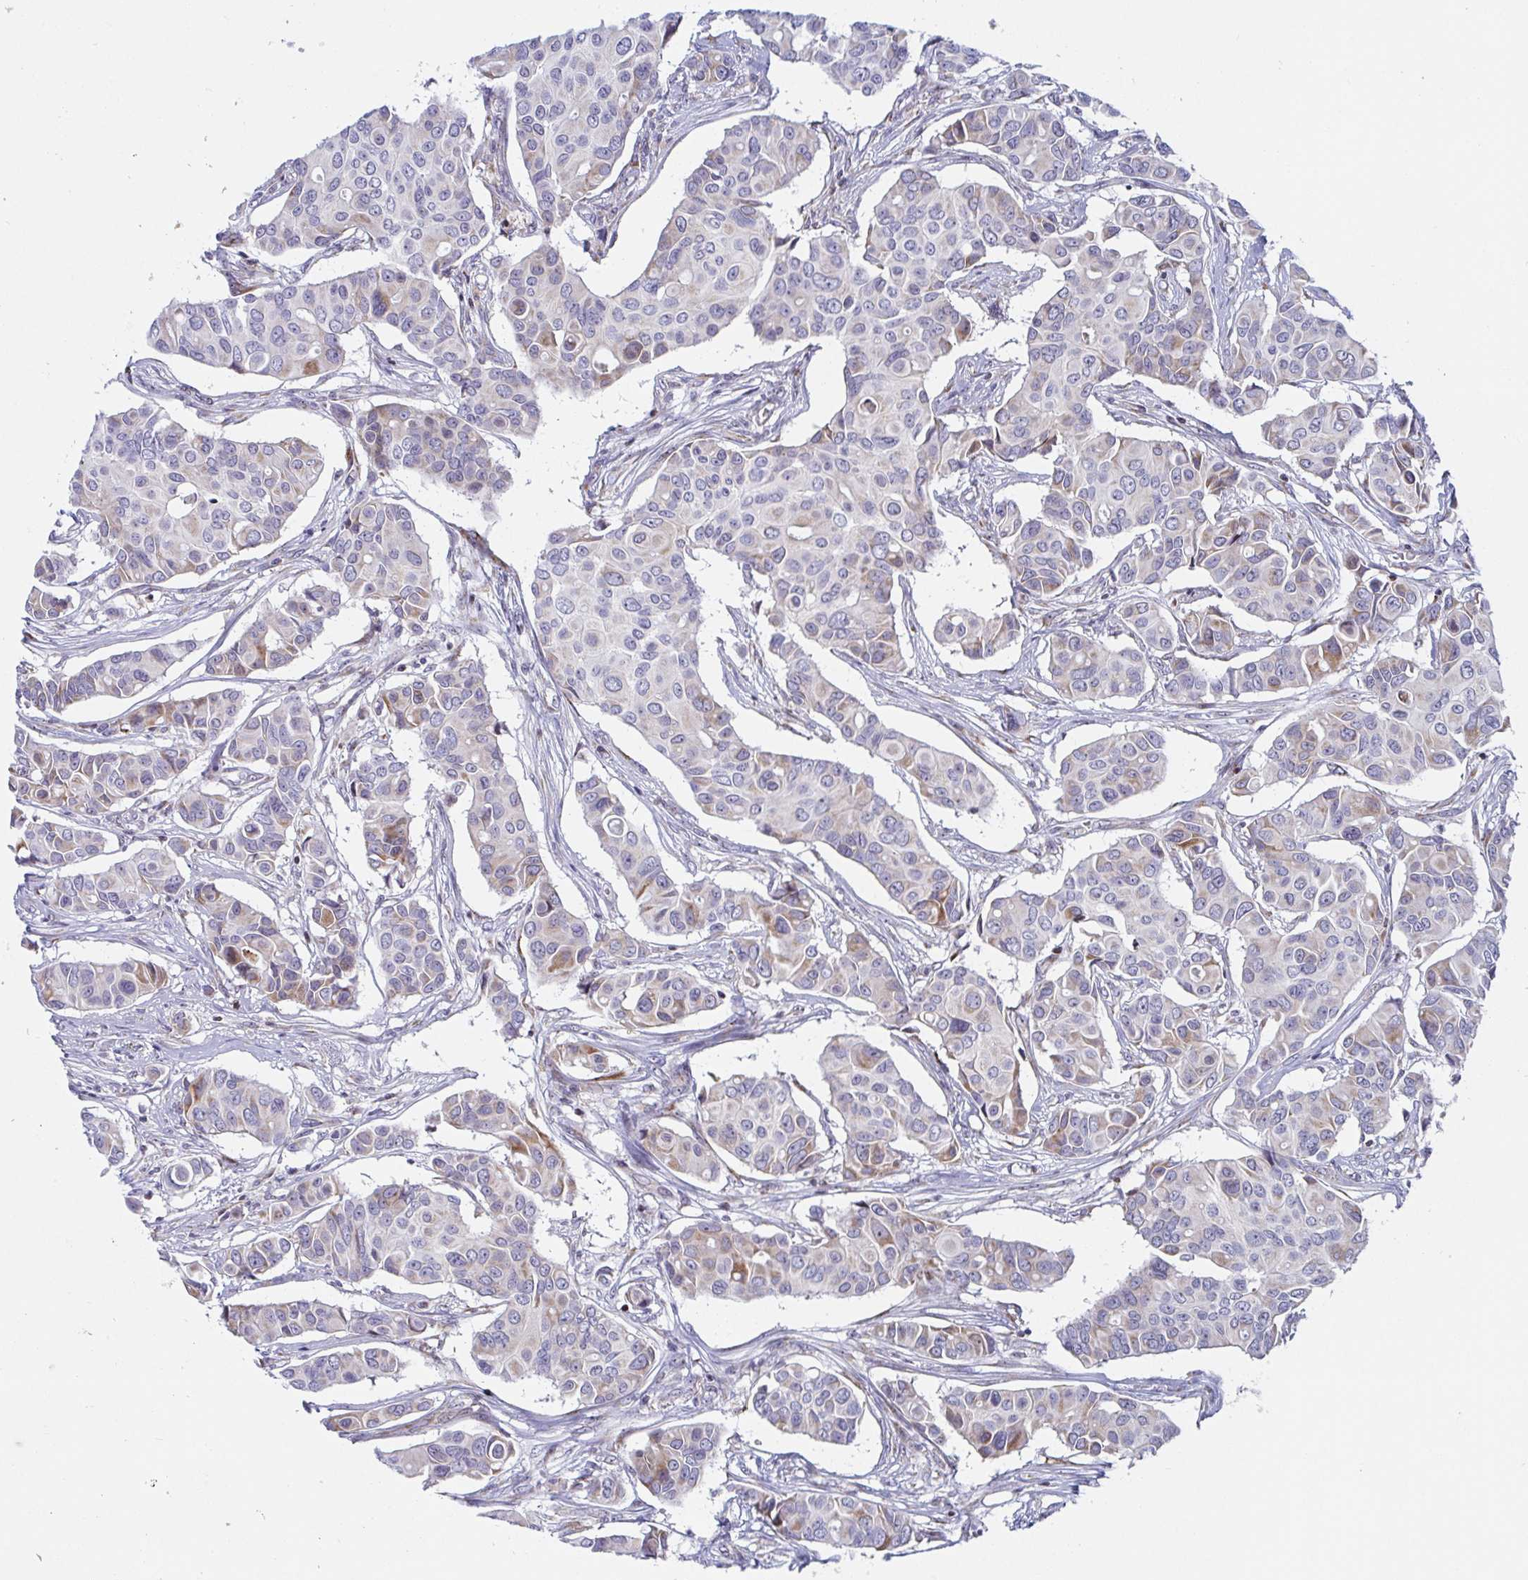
{"staining": {"intensity": "weak", "quantity": "<25%", "location": "cytoplasmic/membranous"}, "tissue": "breast cancer", "cell_type": "Tumor cells", "image_type": "cancer", "snomed": [{"axis": "morphology", "description": "Normal tissue, NOS"}, {"axis": "morphology", "description": "Duct carcinoma"}, {"axis": "topography", "description": "Skin"}, {"axis": "topography", "description": "Breast"}], "caption": "Tumor cells show no significant protein expression in intraductal carcinoma (breast).", "gene": "ATP5MJ", "patient": {"sex": "female", "age": 54}}